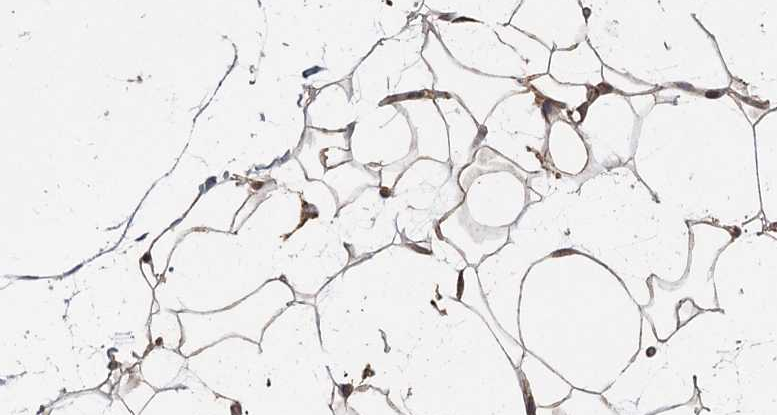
{"staining": {"intensity": "moderate", "quantity": "<25%", "location": "cytoplasmic/membranous"}, "tissue": "adipose tissue", "cell_type": "Adipocytes", "image_type": "normal", "snomed": [{"axis": "morphology", "description": "Normal tissue, NOS"}, {"axis": "topography", "description": "Breast"}], "caption": "Immunohistochemistry (IHC) of normal human adipose tissue shows low levels of moderate cytoplasmic/membranous staining in about <25% of adipocytes.", "gene": "FAXC", "patient": {"sex": "female", "age": 26}}